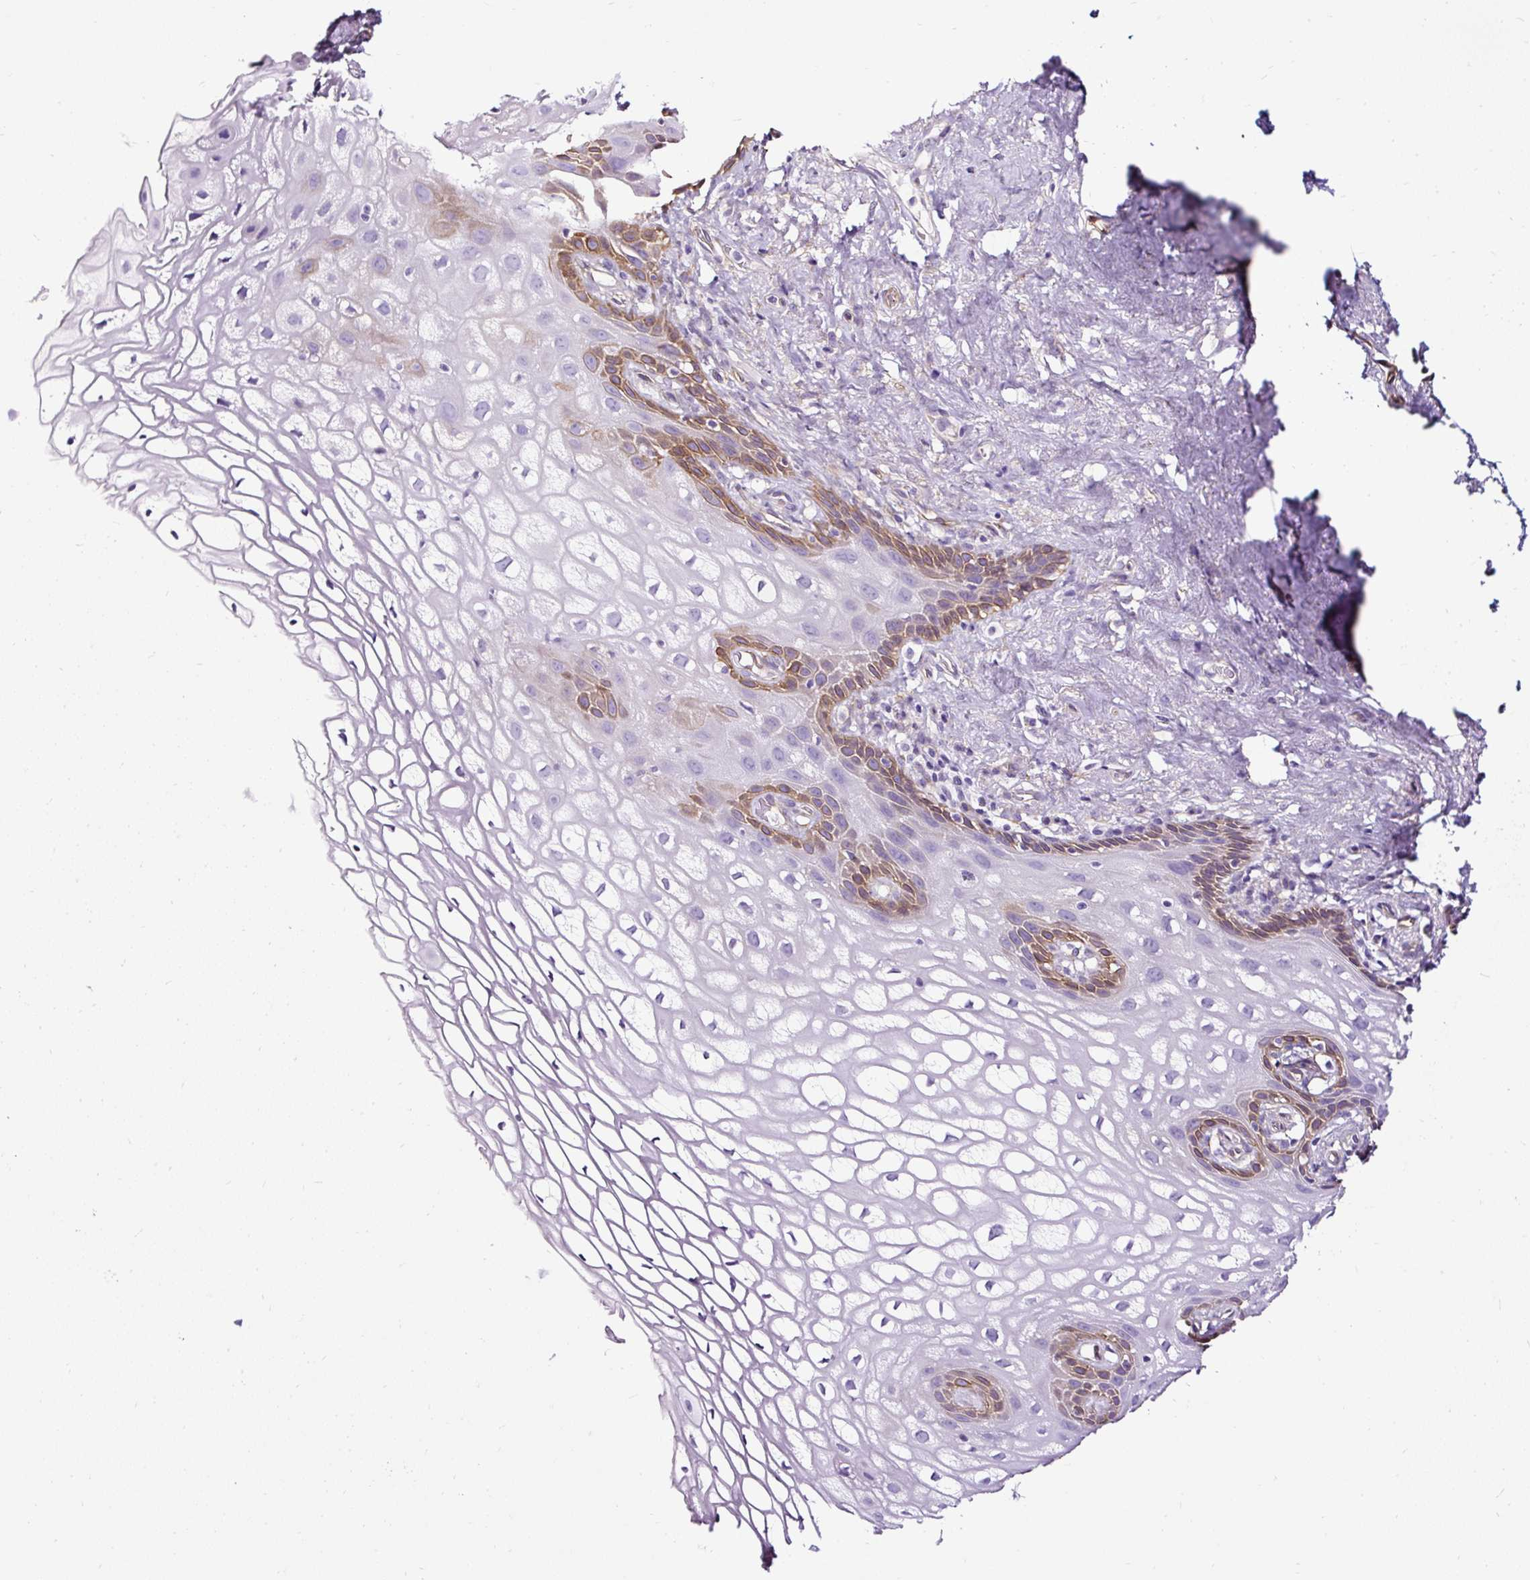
{"staining": {"intensity": "moderate", "quantity": "25%-75%", "location": "cytoplasmic/membranous"}, "tissue": "vagina", "cell_type": "Squamous epithelial cells", "image_type": "normal", "snomed": [{"axis": "morphology", "description": "Normal tissue, NOS"}, {"axis": "morphology", "description": "Adenocarcinoma, NOS"}, {"axis": "topography", "description": "Rectum"}, {"axis": "topography", "description": "Vagina"}, {"axis": "topography", "description": "Peripheral nerve tissue"}], "caption": "Immunohistochemical staining of unremarkable human vagina demonstrates 25%-75% levels of moderate cytoplasmic/membranous protein expression in about 25%-75% of squamous epithelial cells.", "gene": "SLC7A8", "patient": {"sex": "female", "age": 71}}